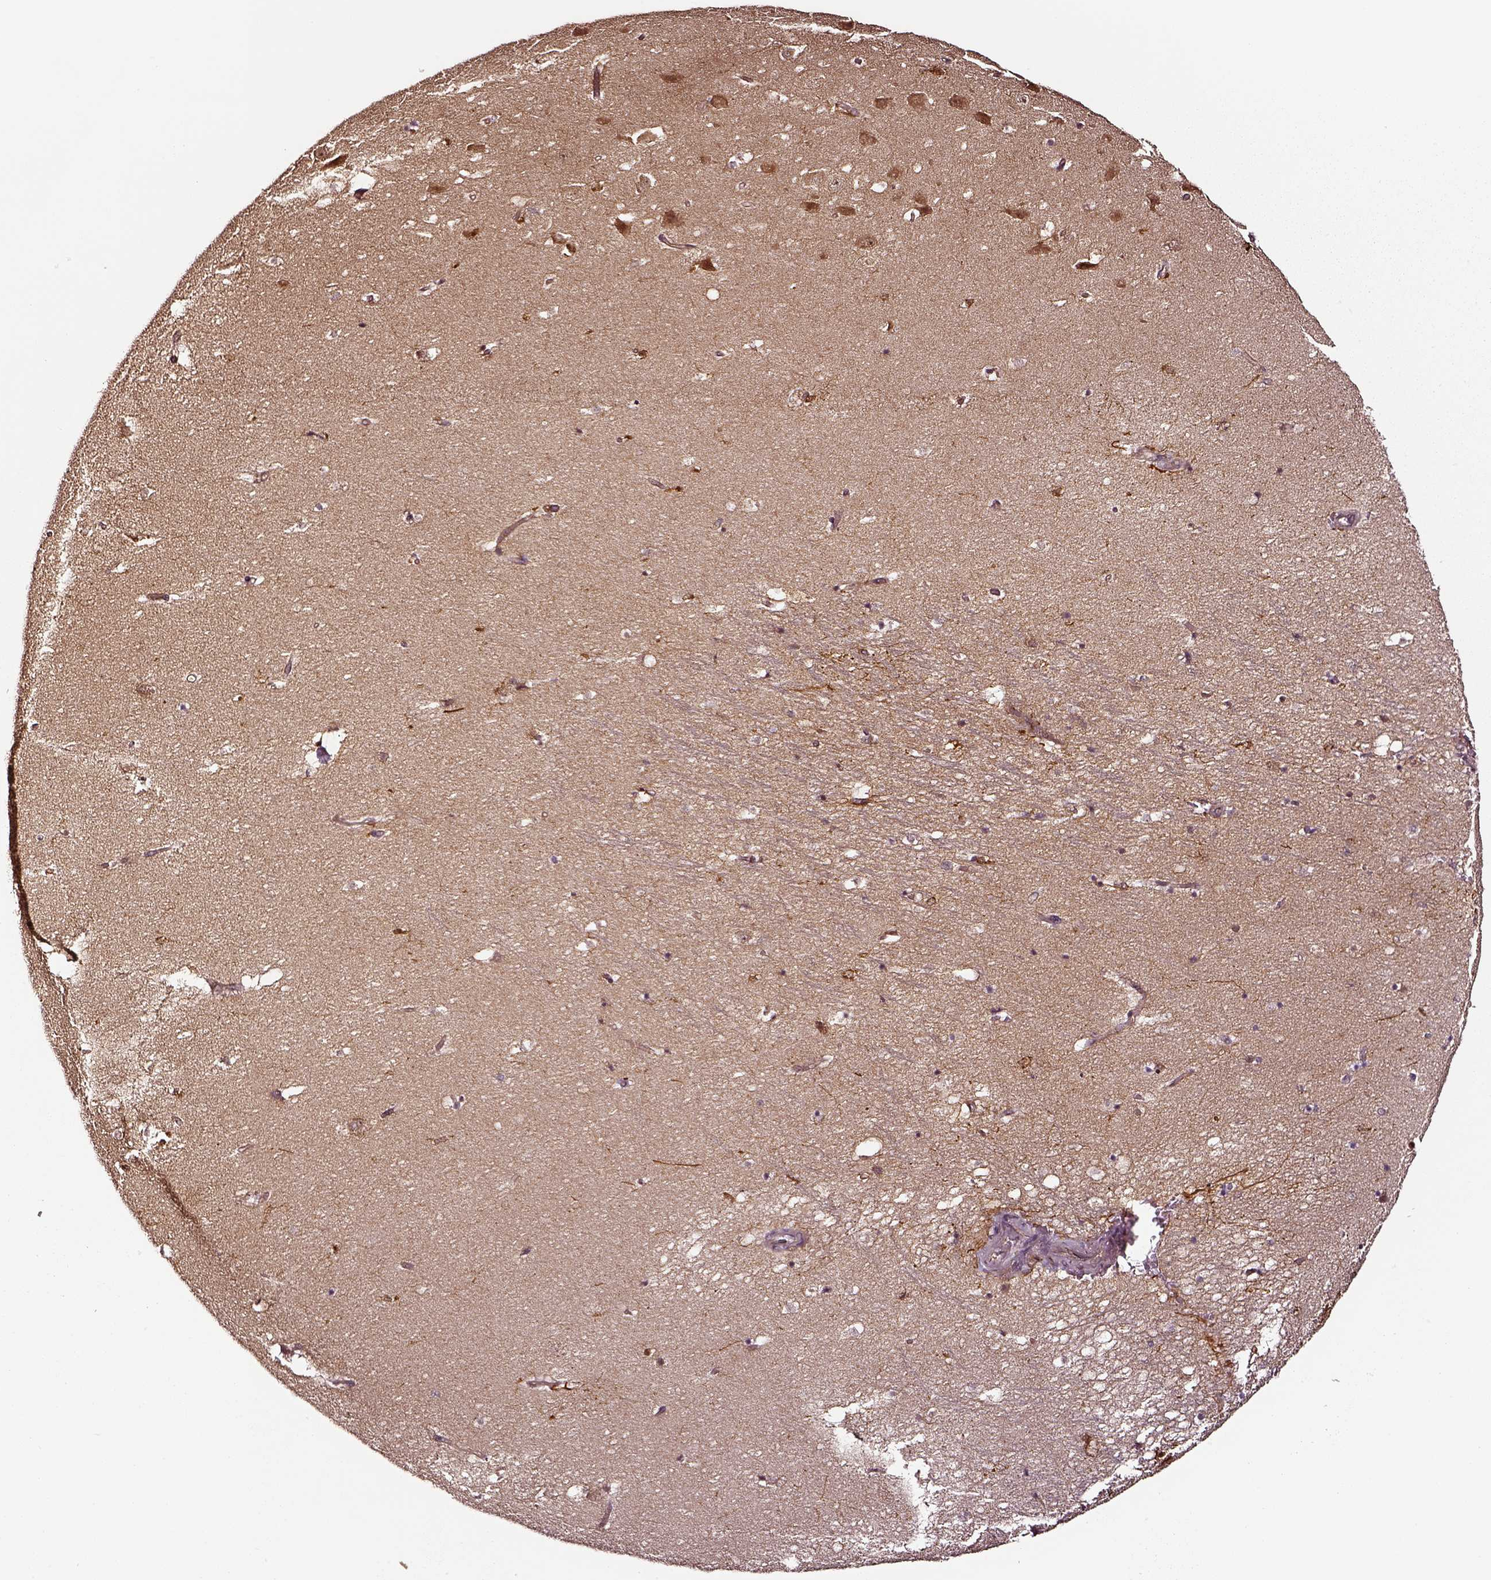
{"staining": {"intensity": "strong", "quantity": ">75%", "location": "cytoplasmic/membranous"}, "tissue": "hippocampus", "cell_type": "Glial cells", "image_type": "normal", "snomed": [{"axis": "morphology", "description": "Normal tissue, NOS"}, {"axis": "topography", "description": "Hippocampus"}], "caption": "Brown immunohistochemical staining in unremarkable human hippocampus displays strong cytoplasmic/membranous expression in about >75% of glial cells. (DAB IHC with brightfield microscopy, high magnification).", "gene": "RASSF5", "patient": {"sex": "male", "age": 58}}